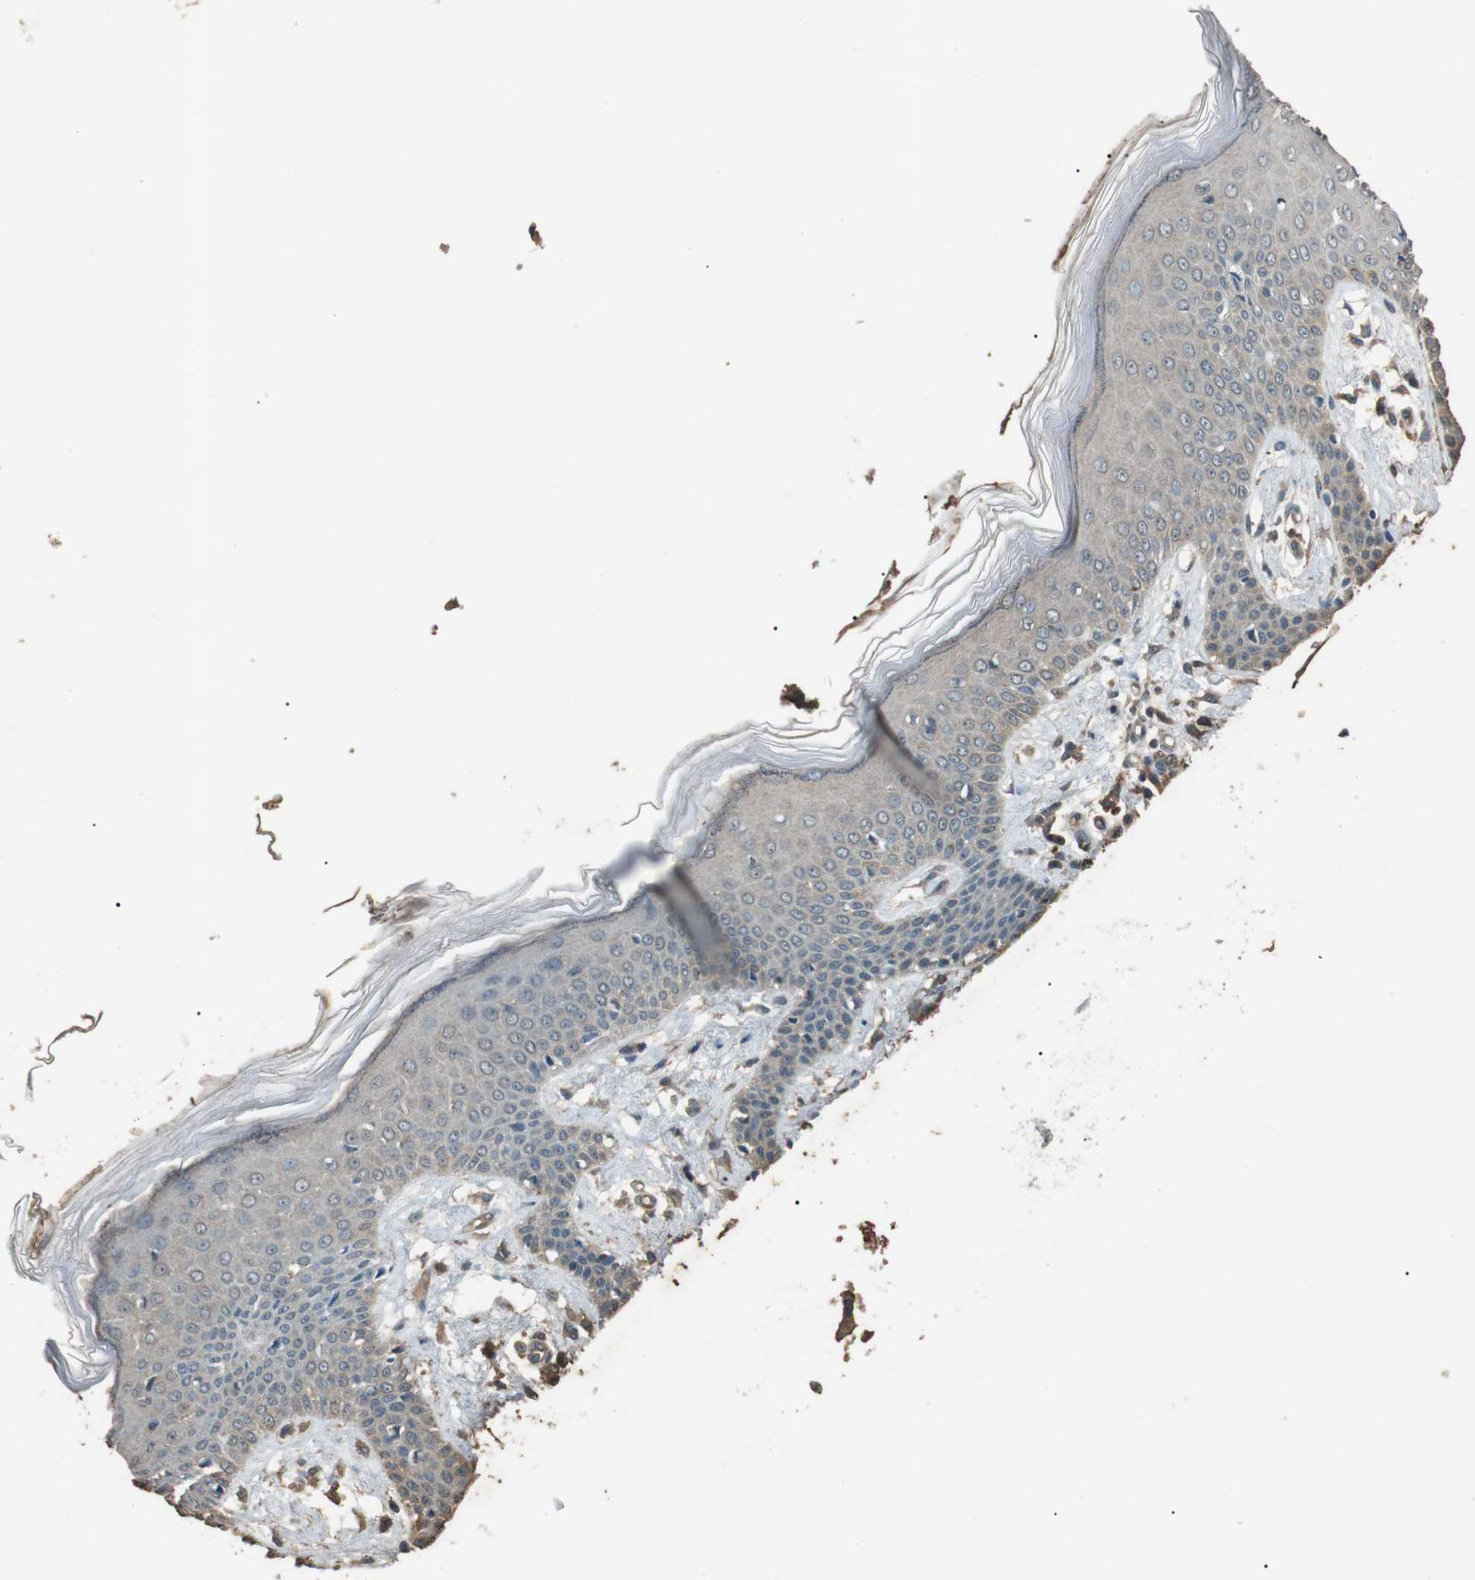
{"staining": {"intensity": "weak", "quantity": "25%-75%", "location": "cytoplasmic/membranous"}, "tissue": "skin", "cell_type": "Fibroblasts", "image_type": "normal", "snomed": [{"axis": "morphology", "description": "Normal tissue, NOS"}, {"axis": "topography", "description": "Skin"}], "caption": "An image showing weak cytoplasmic/membranous expression in about 25%-75% of fibroblasts in benign skin, as visualized by brown immunohistochemical staining.", "gene": "NEK7", "patient": {"sex": "male", "age": 53}}